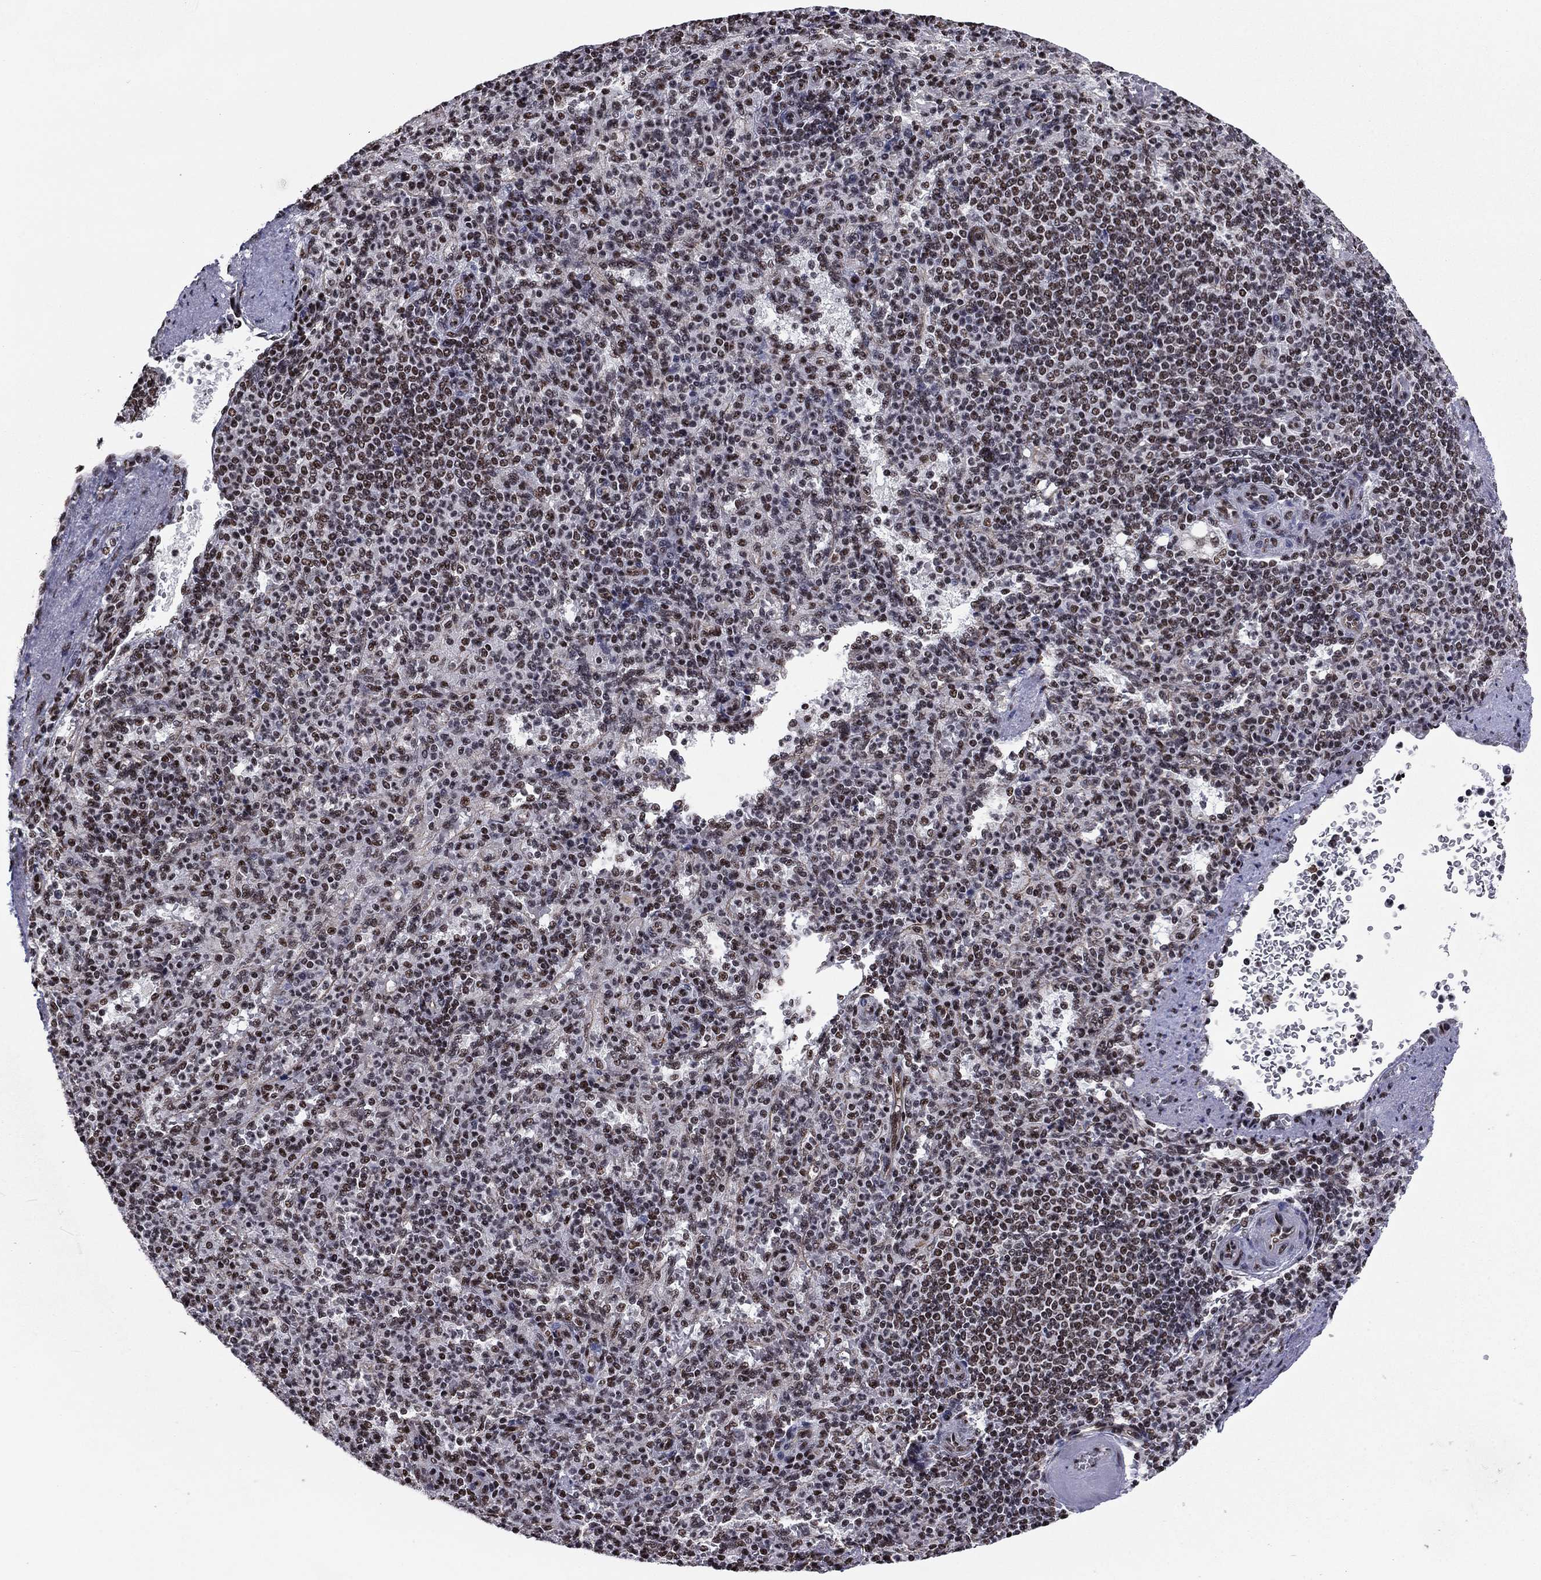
{"staining": {"intensity": "moderate", "quantity": "25%-75%", "location": "nuclear"}, "tissue": "spleen", "cell_type": "Cells in red pulp", "image_type": "normal", "snomed": [{"axis": "morphology", "description": "Normal tissue, NOS"}, {"axis": "topography", "description": "Spleen"}], "caption": "A medium amount of moderate nuclear positivity is present in approximately 25%-75% of cells in red pulp in normal spleen.", "gene": "N4BP2", "patient": {"sex": "female", "age": 74}}